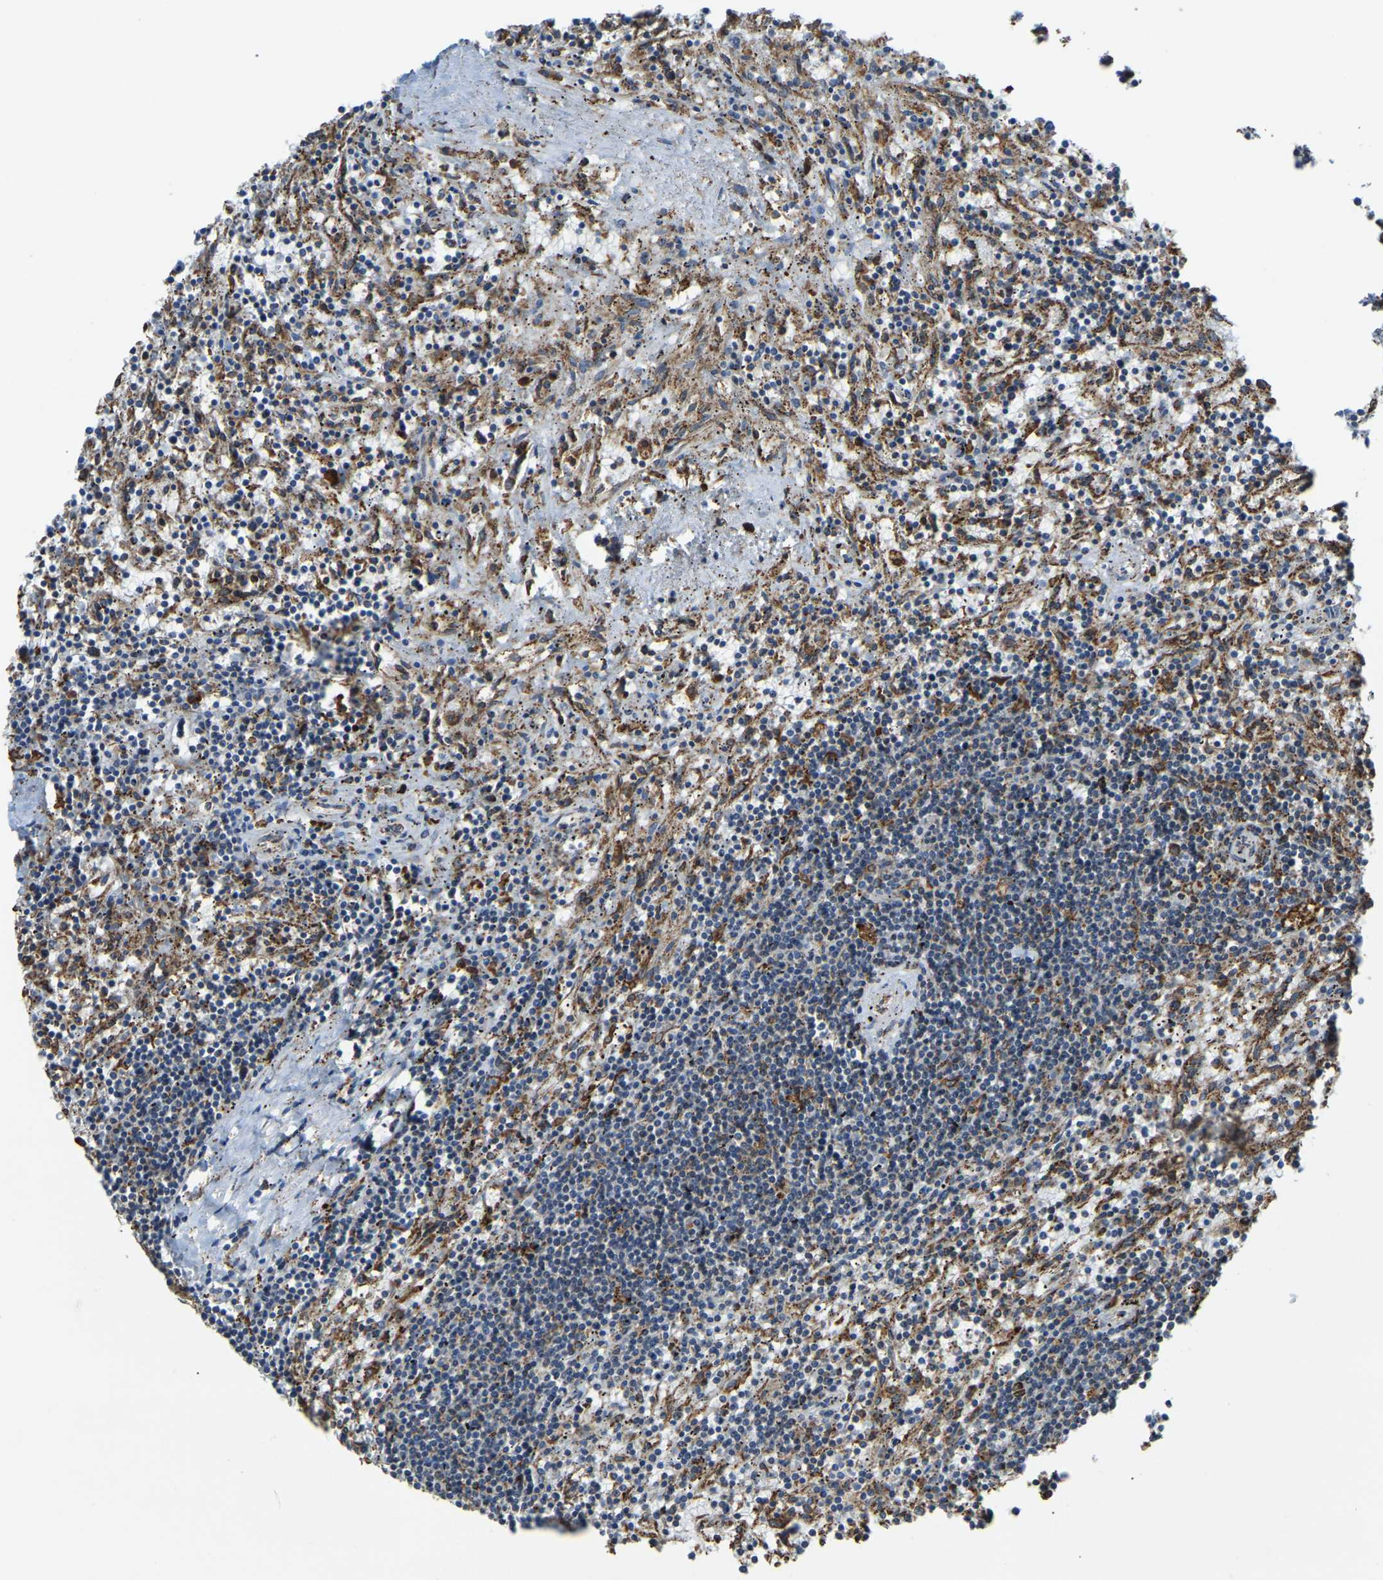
{"staining": {"intensity": "weak", "quantity": "25%-75%", "location": "cytoplasmic/membranous"}, "tissue": "lymphoma", "cell_type": "Tumor cells", "image_type": "cancer", "snomed": [{"axis": "morphology", "description": "Malignant lymphoma, non-Hodgkin's type, Low grade"}, {"axis": "topography", "description": "Spleen"}], "caption": "Brown immunohistochemical staining in lymphoma displays weak cytoplasmic/membranous expression in approximately 25%-75% of tumor cells.", "gene": "RNF115", "patient": {"sex": "male", "age": 76}}